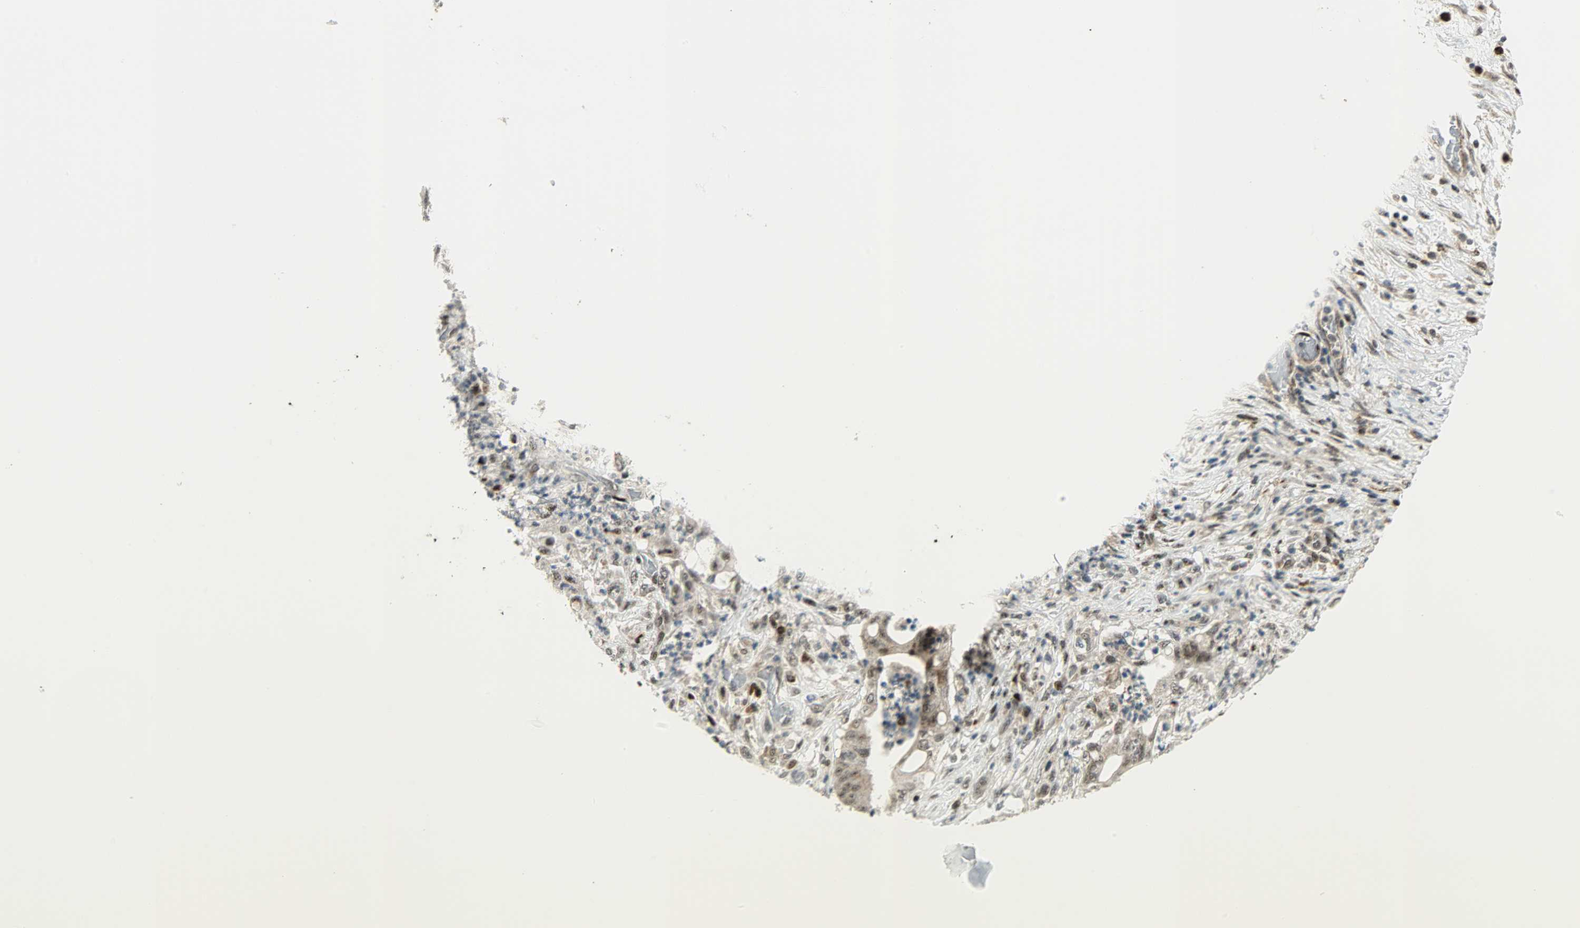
{"staining": {"intensity": "moderate", "quantity": "25%-75%", "location": "cytoplasmic/membranous,nuclear"}, "tissue": "stomach cancer", "cell_type": "Tumor cells", "image_type": "cancer", "snomed": [{"axis": "morphology", "description": "Adenocarcinoma, NOS"}, {"axis": "topography", "description": "Stomach"}], "caption": "Stomach adenocarcinoma tissue displays moderate cytoplasmic/membranous and nuclear positivity in about 25%-75% of tumor cells", "gene": "IL15", "patient": {"sex": "female", "age": 73}}